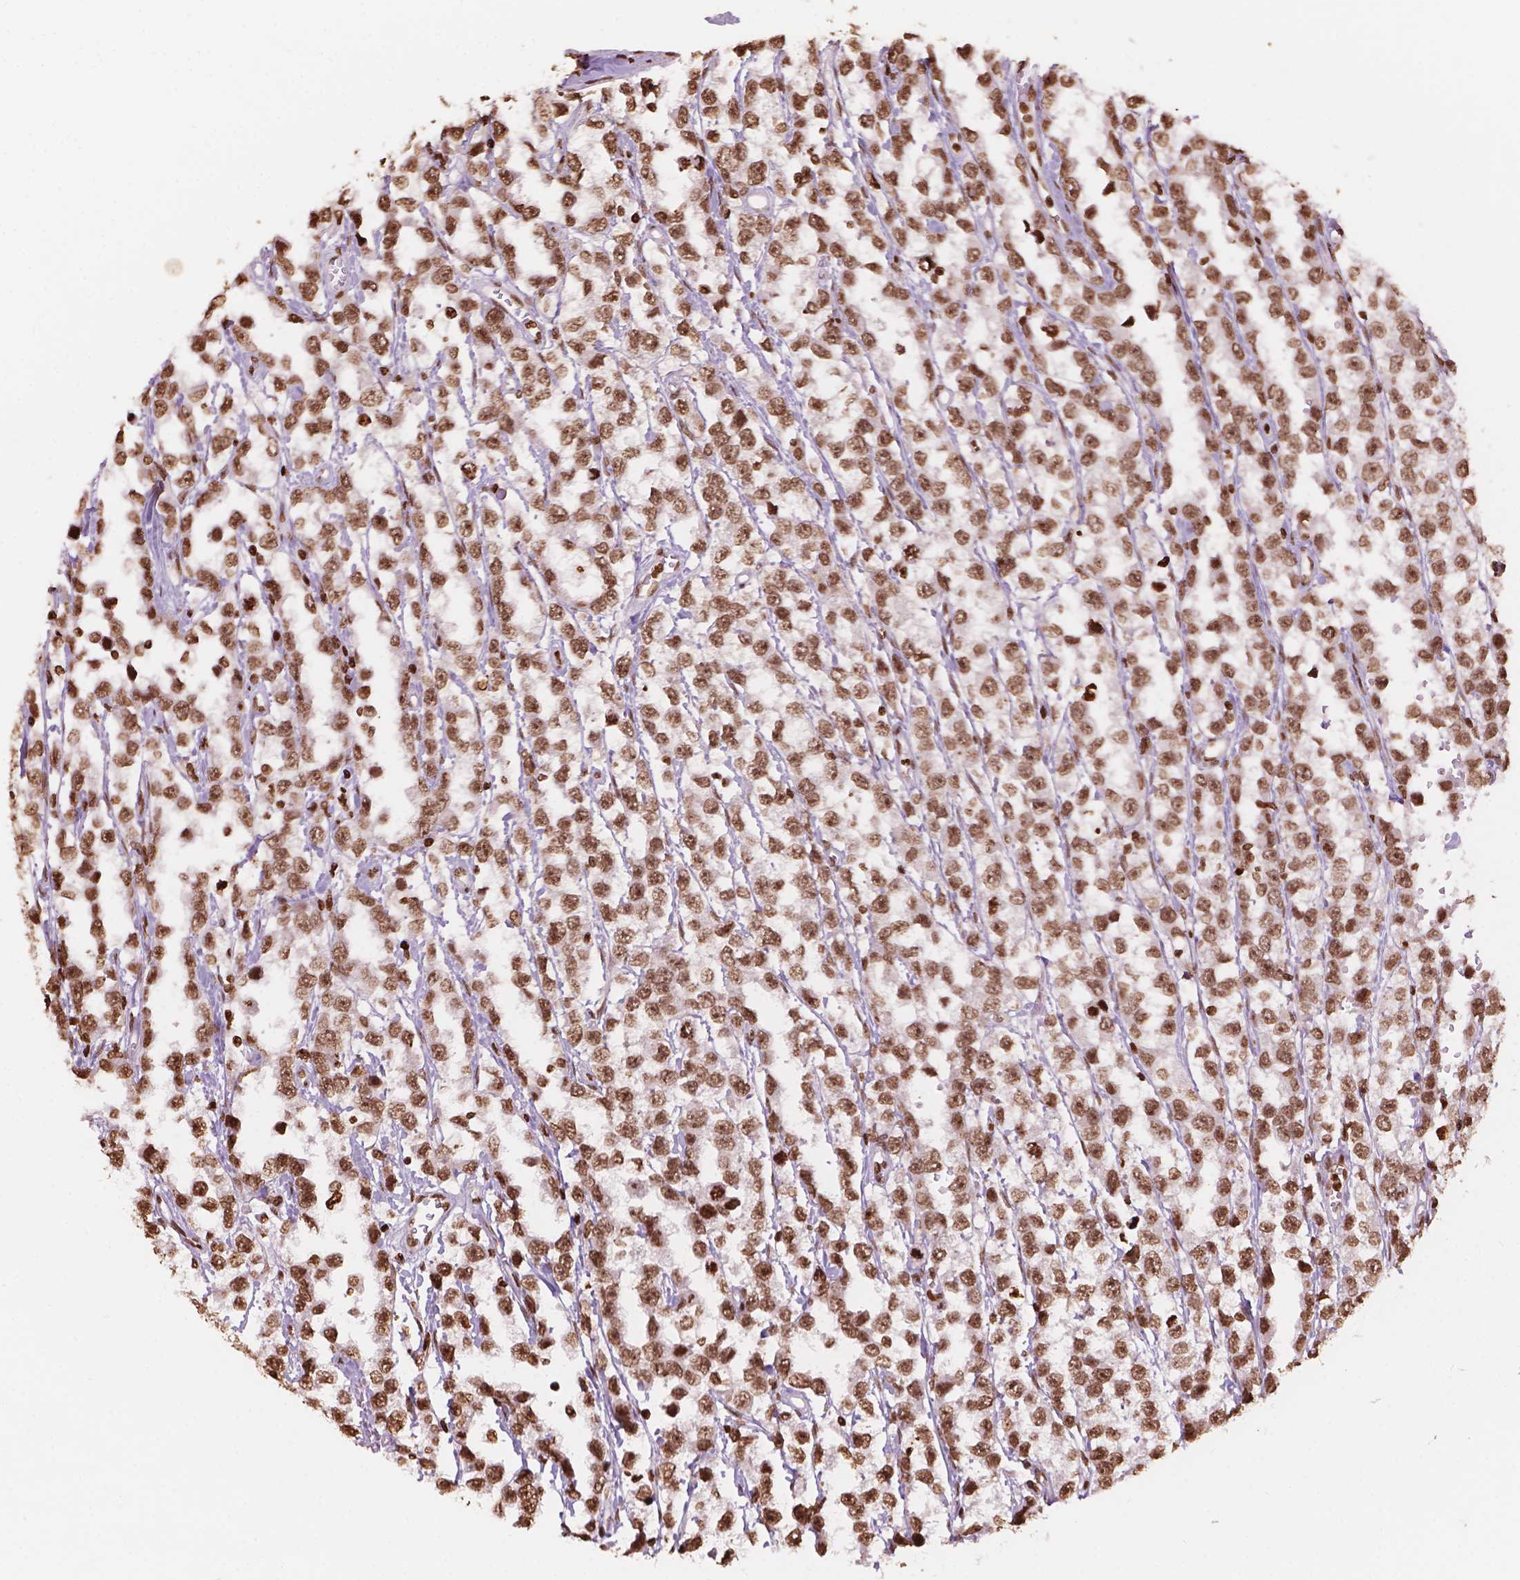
{"staining": {"intensity": "moderate", "quantity": ">75%", "location": "nuclear"}, "tissue": "testis cancer", "cell_type": "Tumor cells", "image_type": "cancer", "snomed": [{"axis": "morphology", "description": "Seminoma, NOS"}, {"axis": "topography", "description": "Testis"}], "caption": "Protein analysis of testis seminoma tissue exhibits moderate nuclear expression in approximately >75% of tumor cells.", "gene": "H3C7", "patient": {"sex": "male", "age": 34}}